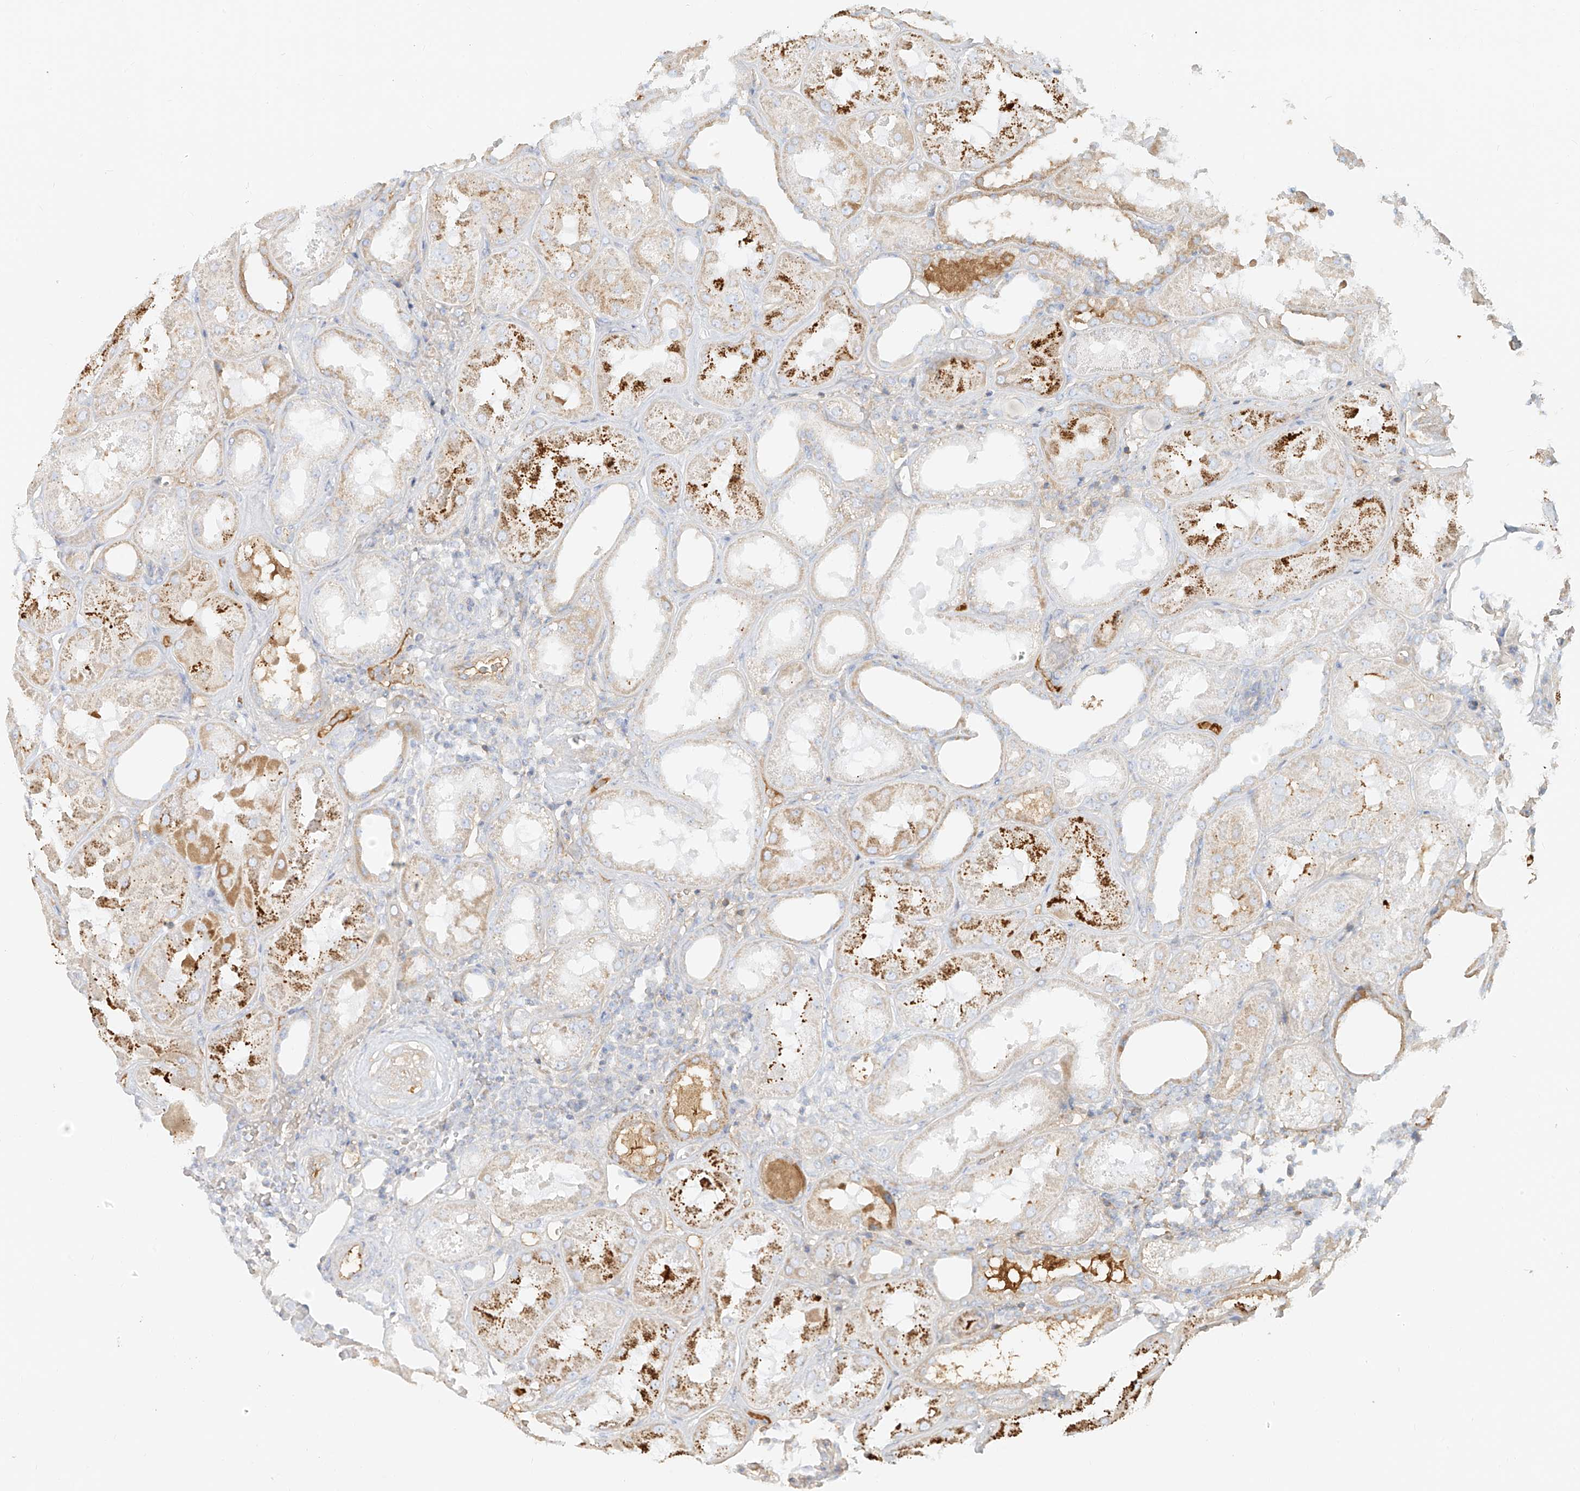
{"staining": {"intensity": "moderate", "quantity": "<25%", "location": "cytoplasmic/membranous"}, "tissue": "renal cancer", "cell_type": "Tumor cells", "image_type": "cancer", "snomed": [{"axis": "morphology", "description": "Adenocarcinoma, NOS"}, {"axis": "topography", "description": "Kidney"}], "caption": "IHC micrograph of renal cancer stained for a protein (brown), which shows low levels of moderate cytoplasmic/membranous staining in about <25% of tumor cells.", "gene": "OCSTAMP", "patient": {"sex": "male", "age": 77}}